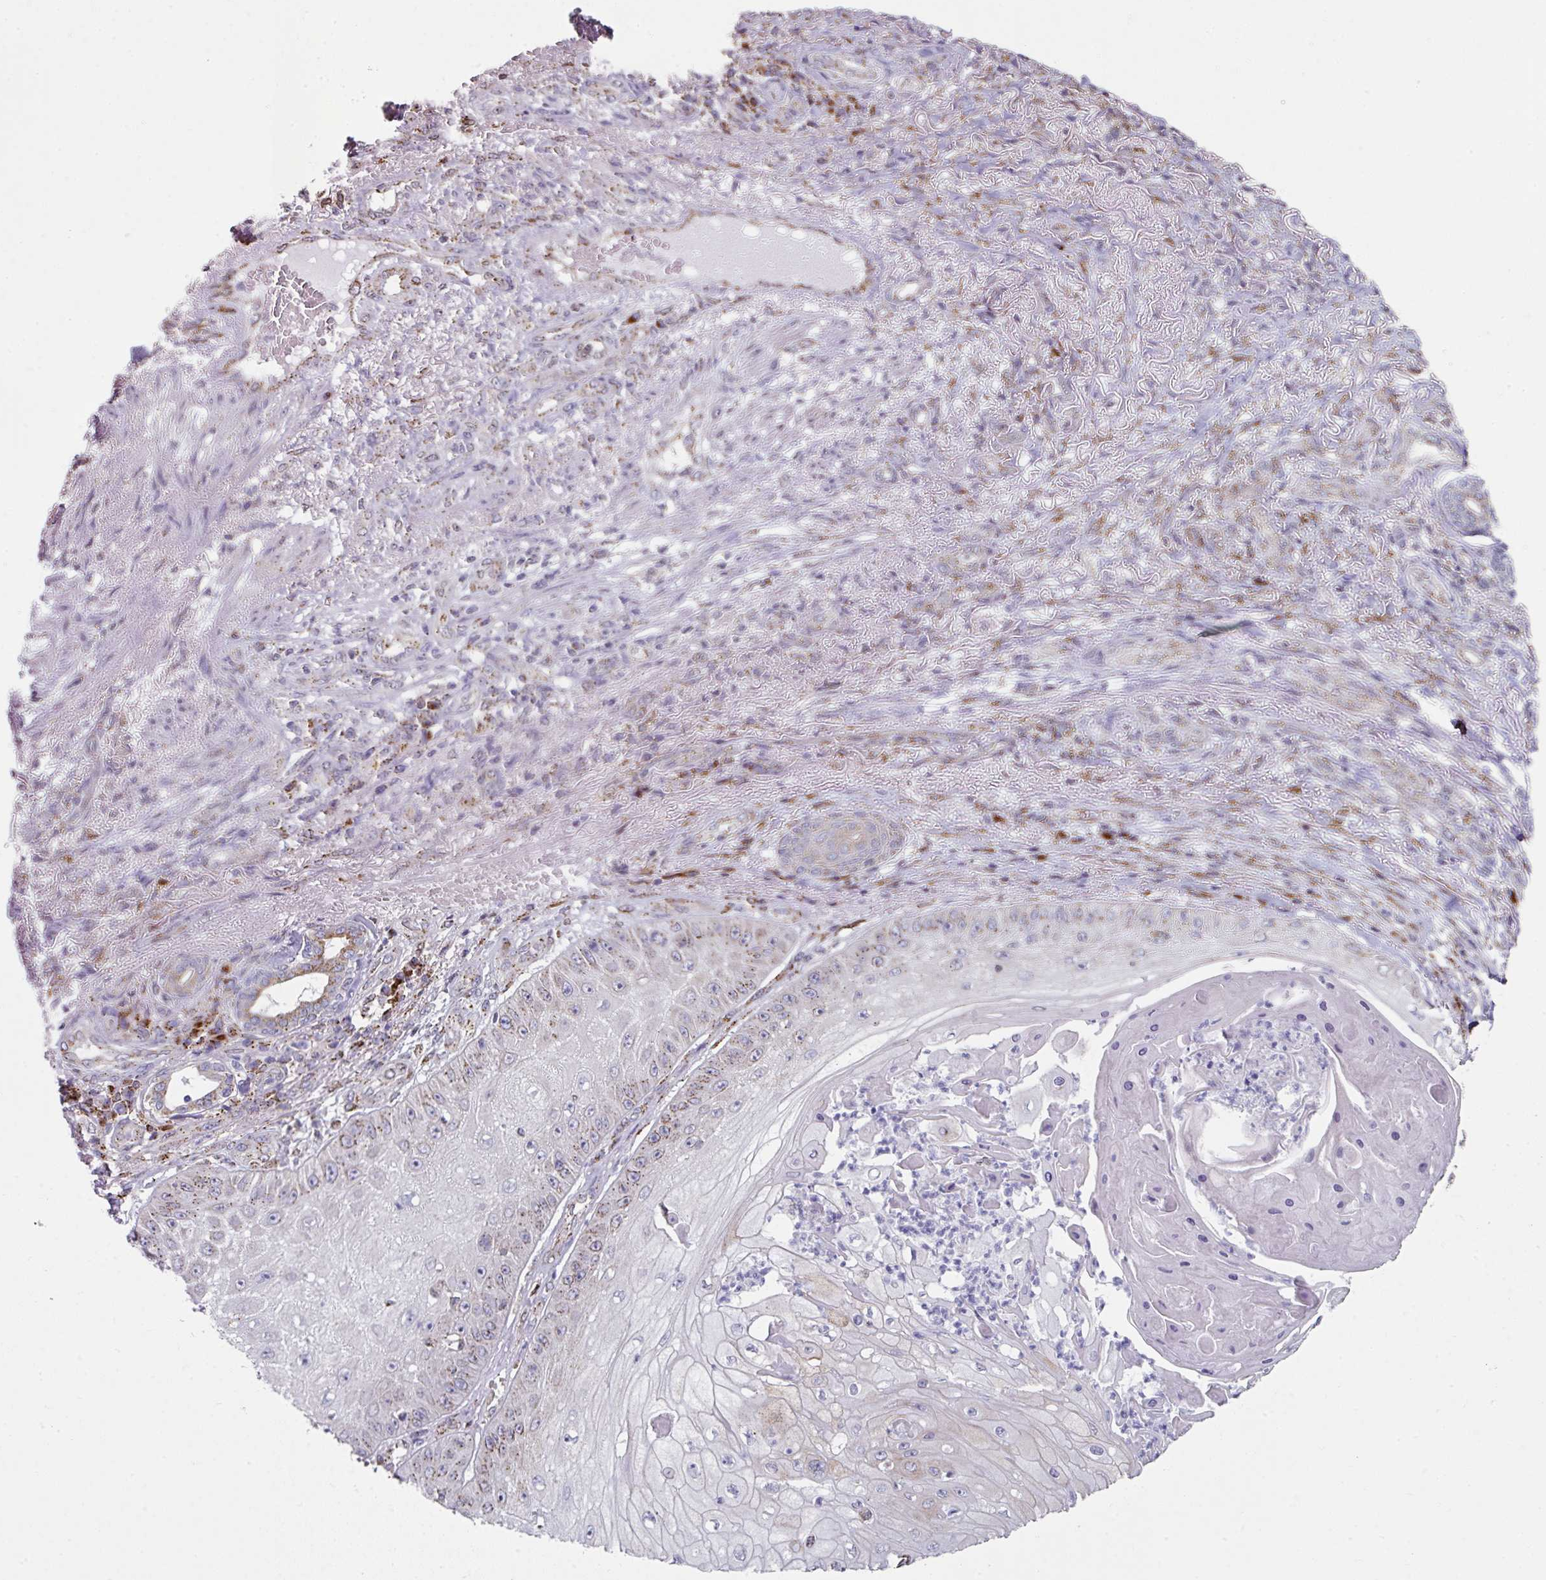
{"staining": {"intensity": "moderate", "quantity": "<25%", "location": "cytoplasmic/membranous"}, "tissue": "skin cancer", "cell_type": "Tumor cells", "image_type": "cancer", "snomed": [{"axis": "morphology", "description": "Squamous cell carcinoma, NOS"}, {"axis": "topography", "description": "Skin"}], "caption": "Moderate cytoplasmic/membranous expression is present in approximately <25% of tumor cells in skin cancer. (Stains: DAB (3,3'-diaminobenzidine) in brown, nuclei in blue, Microscopy: brightfield microscopy at high magnification).", "gene": "CCDC85B", "patient": {"sex": "male", "age": 70}}